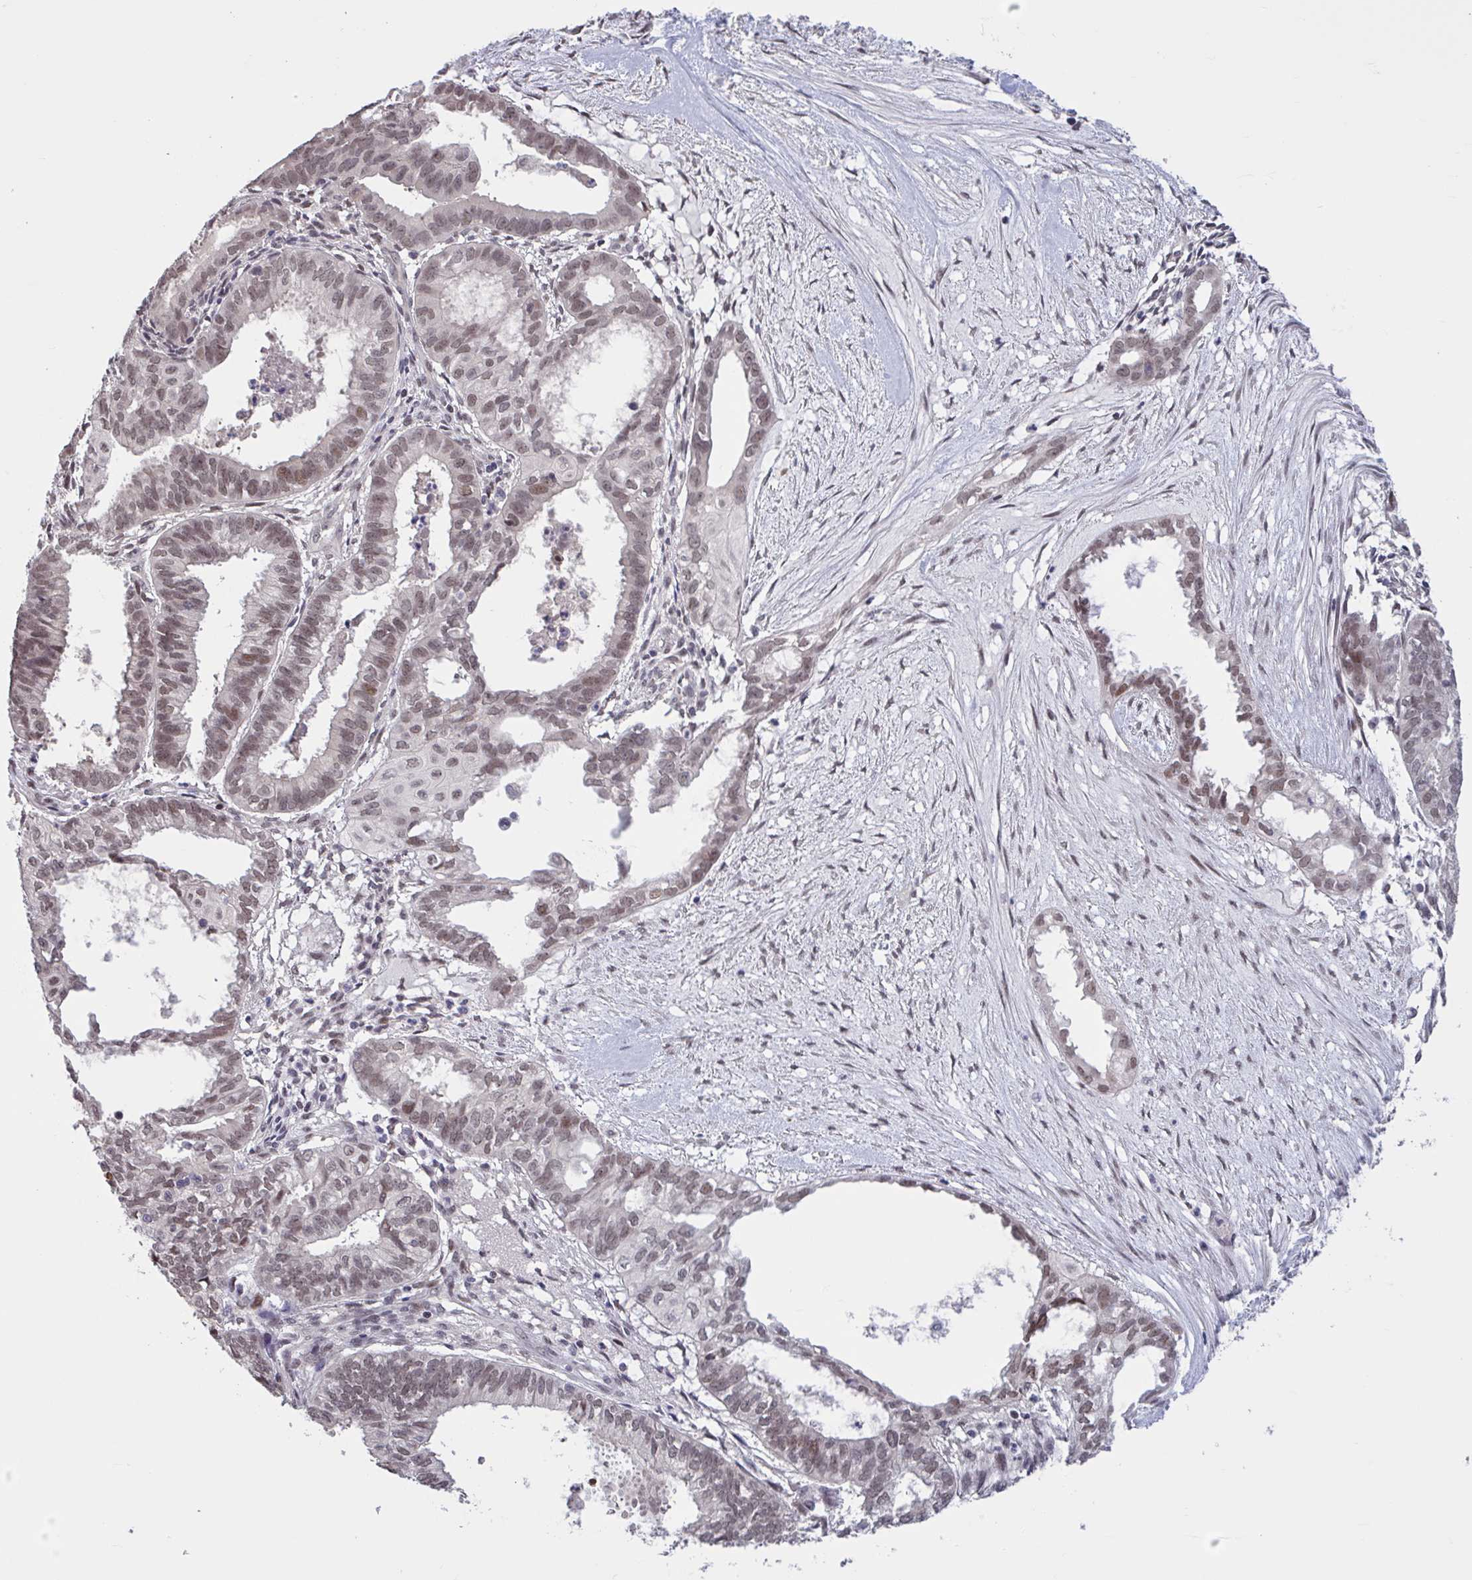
{"staining": {"intensity": "weak", "quantity": "25%-75%", "location": "nuclear"}, "tissue": "ovarian cancer", "cell_type": "Tumor cells", "image_type": "cancer", "snomed": [{"axis": "morphology", "description": "Carcinoma, endometroid"}, {"axis": "topography", "description": "Ovary"}], "caption": "Immunohistochemistry of ovarian cancer displays low levels of weak nuclear positivity in approximately 25%-75% of tumor cells.", "gene": "ZNF414", "patient": {"sex": "female", "age": 64}}